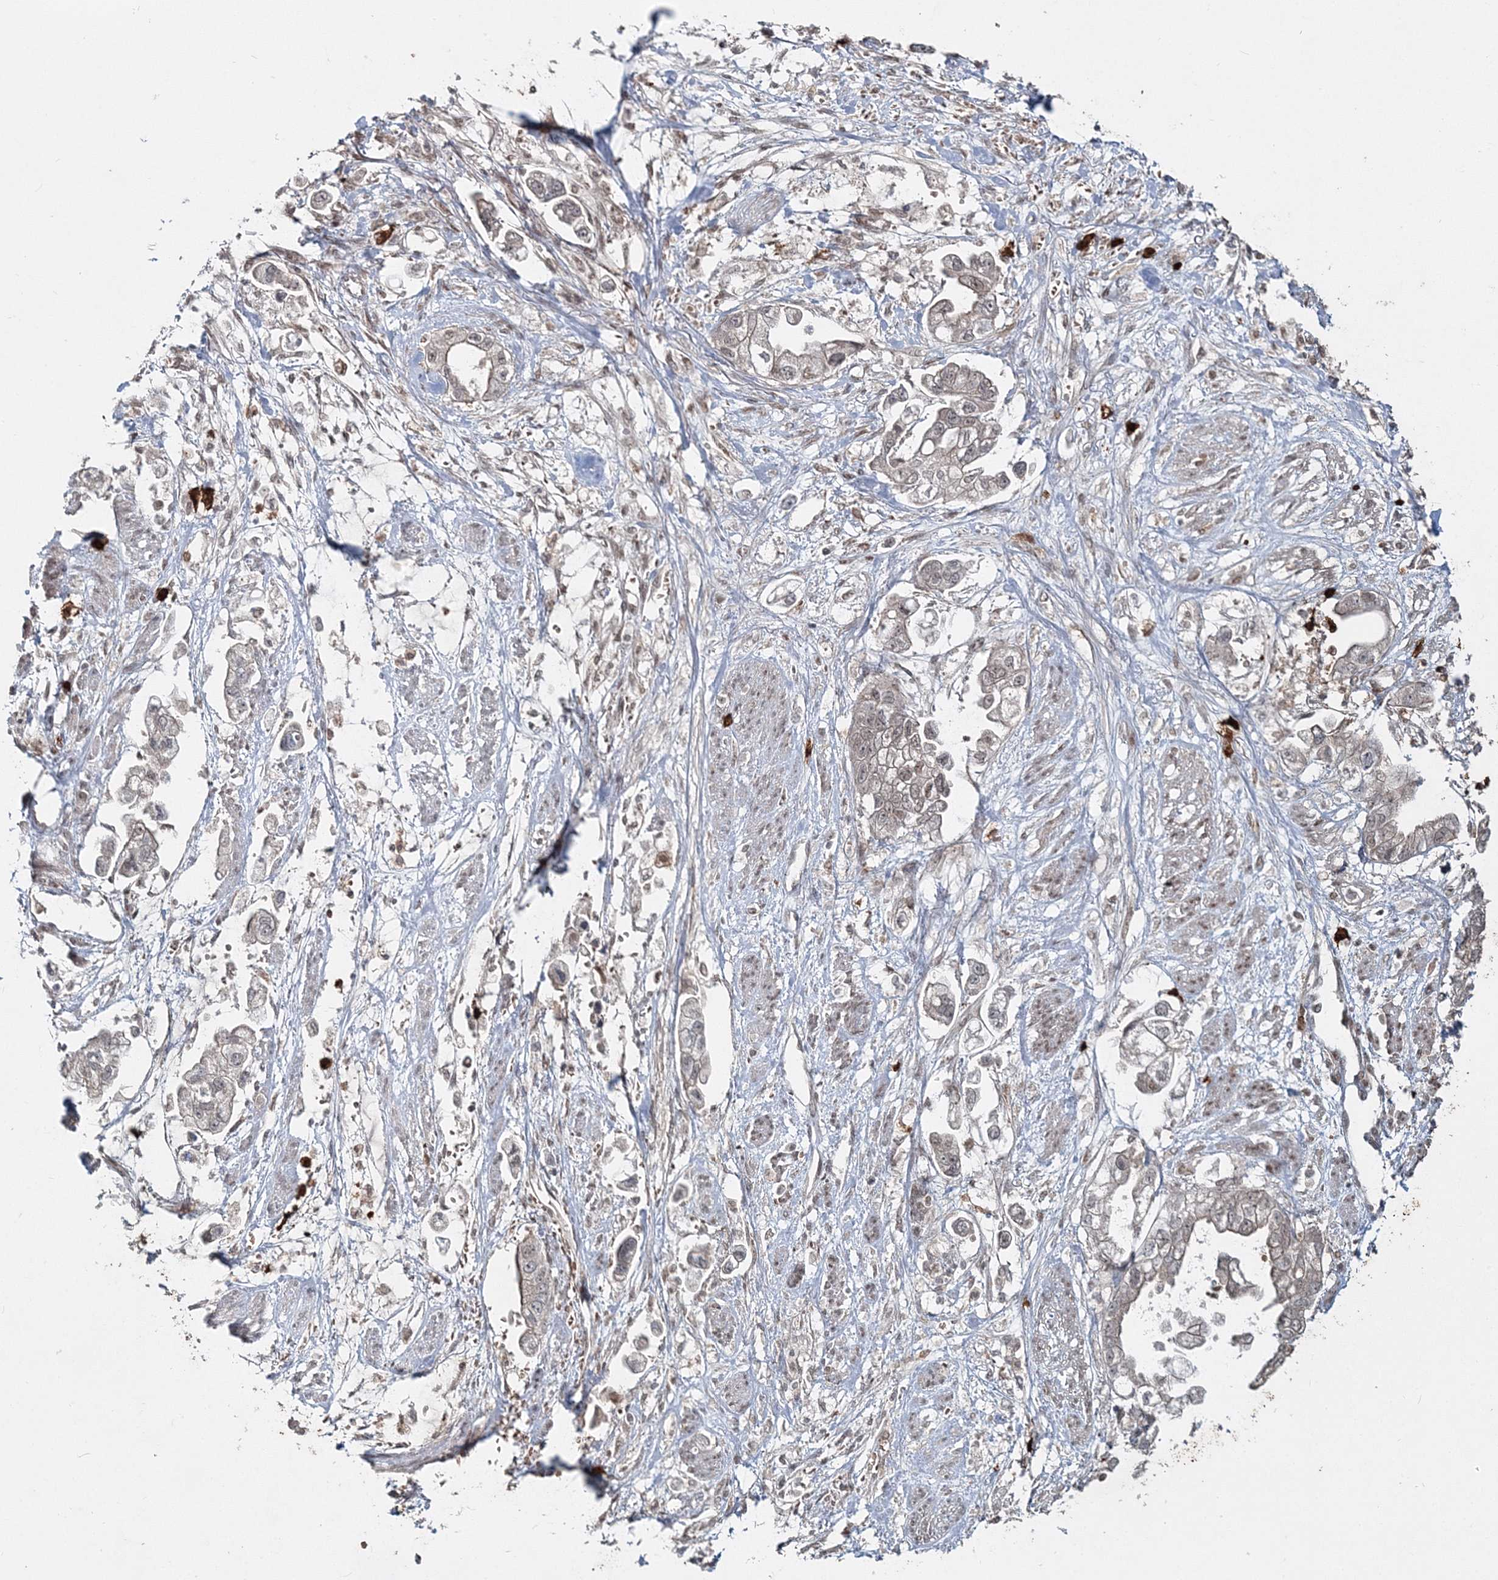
{"staining": {"intensity": "weak", "quantity": "25%-75%", "location": "cytoplasmic/membranous,nuclear"}, "tissue": "stomach cancer", "cell_type": "Tumor cells", "image_type": "cancer", "snomed": [{"axis": "morphology", "description": "Adenocarcinoma, NOS"}, {"axis": "topography", "description": "Stomach"}], "caption": "Brown immunohistochemical staining in adenocarcinoma (stomach) displays weak cytoplasmic/membranous and nuclear positivity in about 25%-75% of tumor cells.", "gene": "QRICH1", "patient": {"sex": "male", "age": 62}}